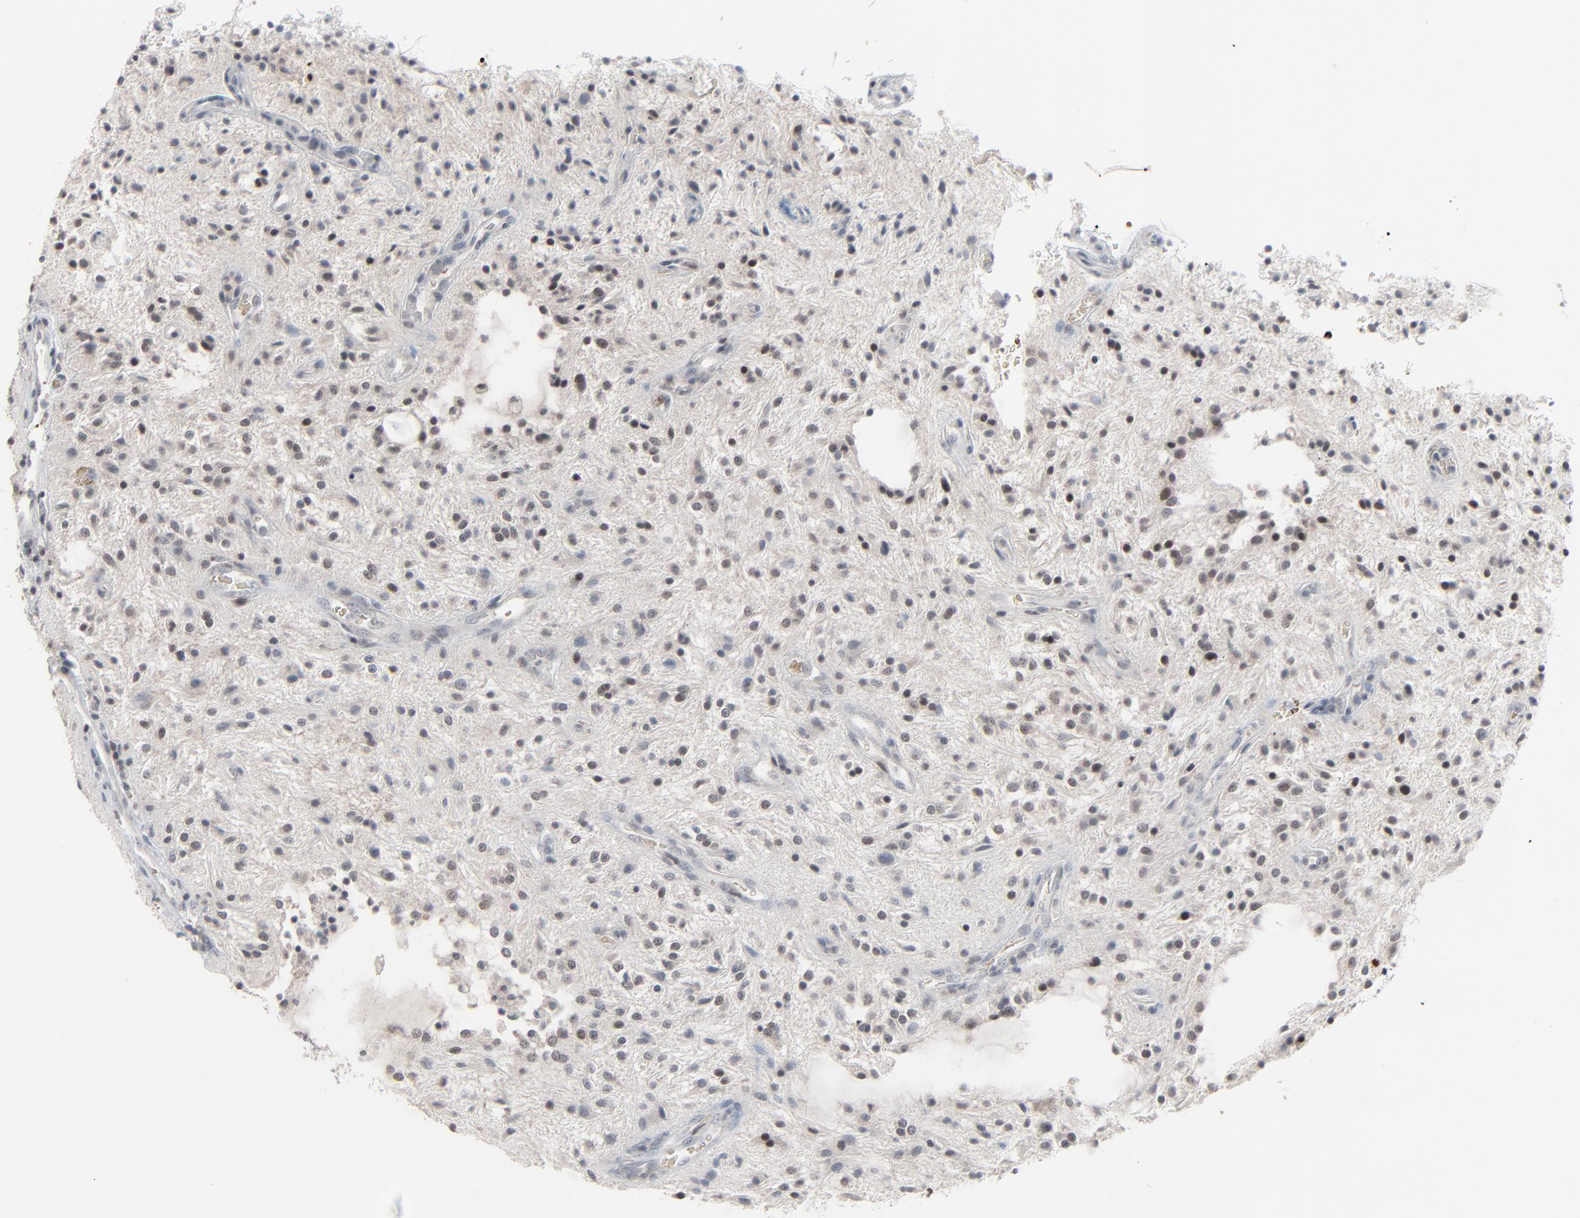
{"staining": {"intensity": "negative", "quantity": "none", "location": "none"}, "tissue": "glioma", "cell_type": "Tumor cells", "image_type": "cancer", "snomed": [{"axis": "morphology", "description": "Glioma, malignant, NOS"}, {"axis": "topography", "description": "Cerebellum"}], "caption": "IHC histopathology image of neoplastic tissue: glioma stained with DAB (3,3'-diaminobenzidine) exhibits no significant protein expression in tumor cells.", "gene": "SAGE1", "patient": {"sex": "female", "age": 10}}